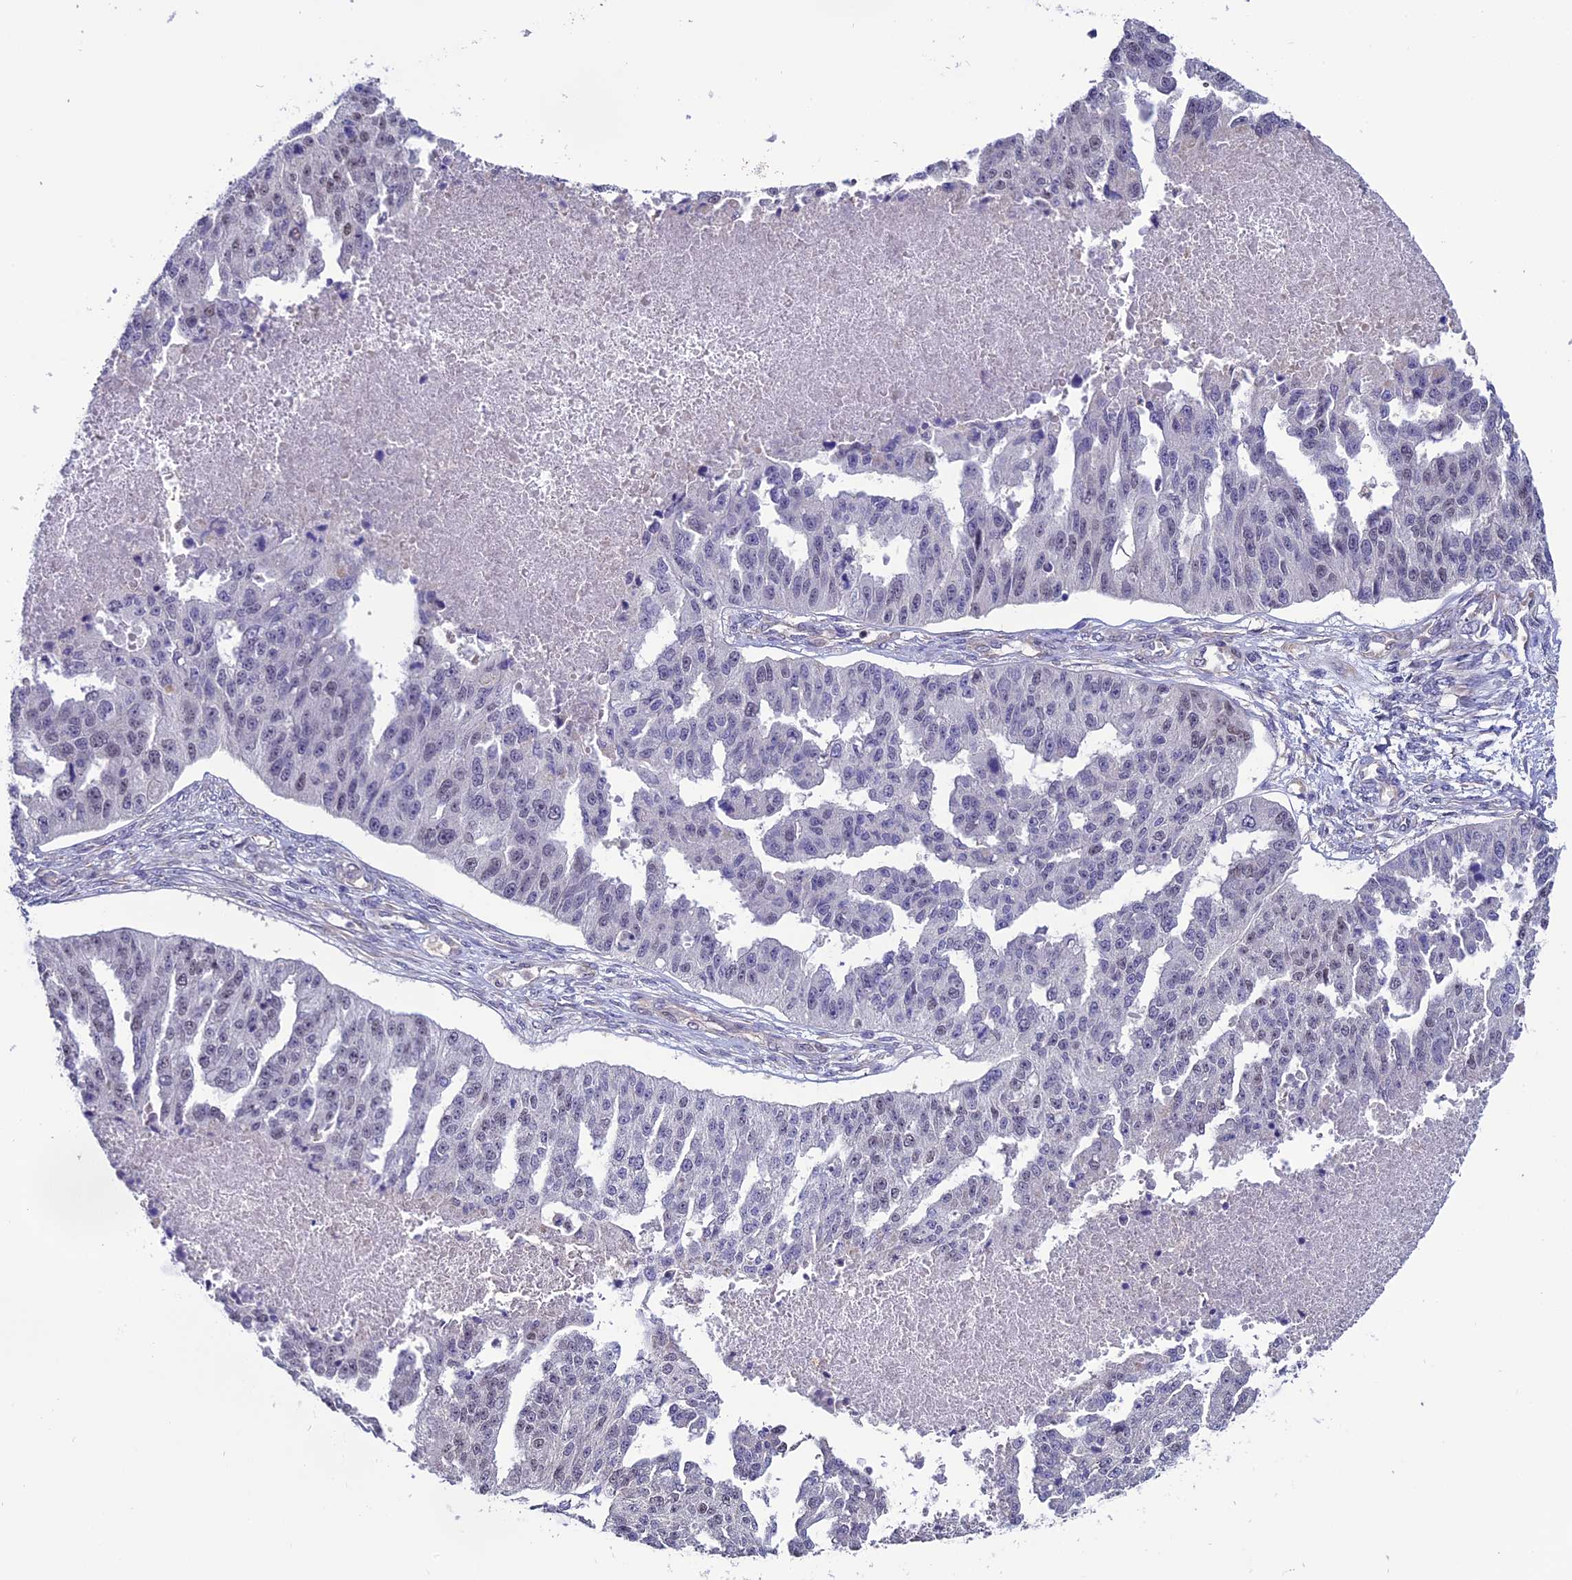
{"staining": {"intensity": "negative", "quantity": "none", "location": "none"}, "tissue": "ovarian cancer", "cell_type": "Tumor cells", "image_type": "cancer", "snomed": [{"axis": "morphology", "description": "Cystadenocarcinoma, serous, NOS"}, {"axis": "topography", "description": "Ovary"}], "caption": "Protein analysis of serous cystadenocarcinoma (ovarian) shows no significant expression in tumor cells.", "gene": "PDILT", "patient": {"sex": "female", "age": 58}}